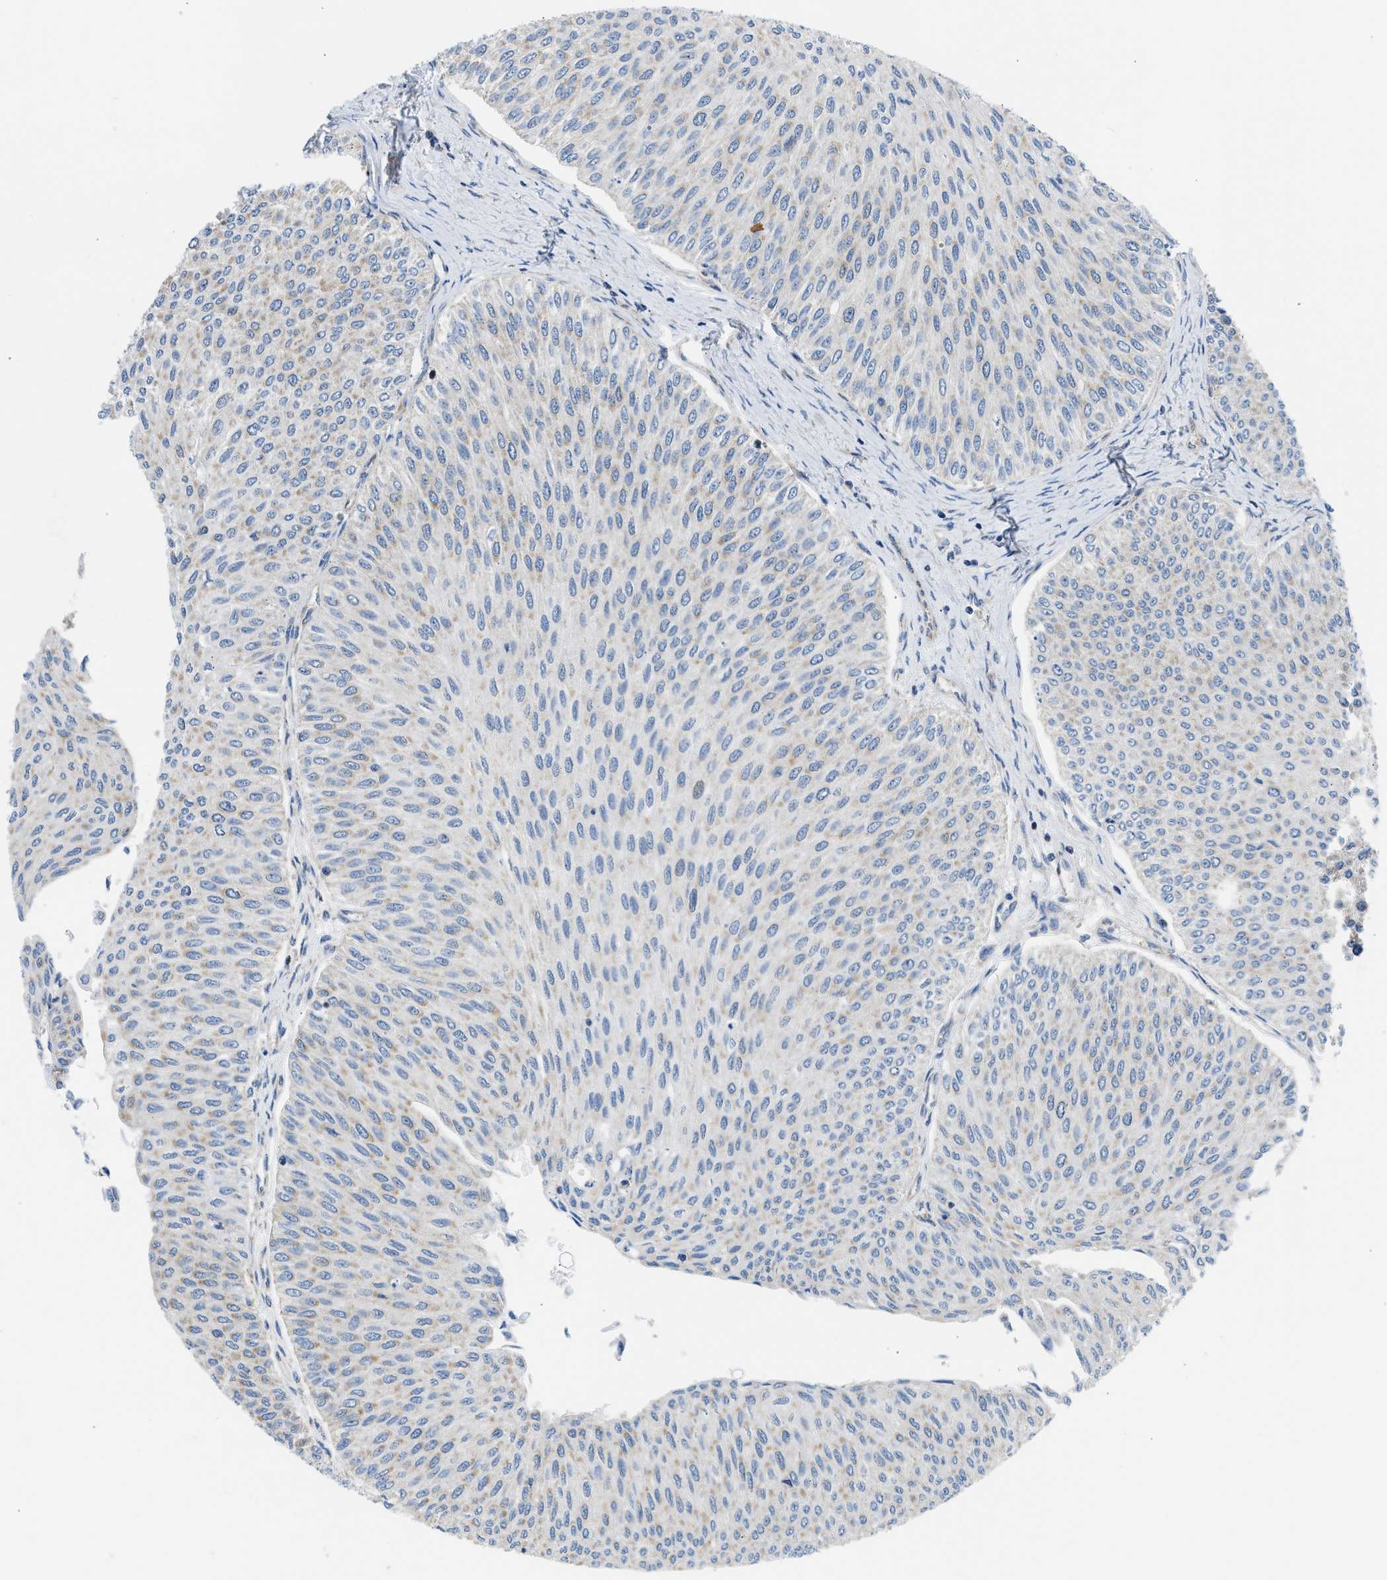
{"staining": {"intensity": "weak", "quantity": ">75%", "location": "cytoplasmic/membranous"}, "tissue": "urothelial cancer", "cell_type": "Tumor cells", "image_type": "cancer", "snomed": [{"axis": "morphology", "description": "Urothelial carcinoma, Low grade"}, {"axis": "topography", "description": "Urinary bladder"}], "caption": "Protein analysis of urothelial cancer tissue reveals weak cytoplasmic/membranous positivity in about >75% of tumor cells.", "gene": "CAMKK2", "patient": {"sex": "male", "age": 78}}